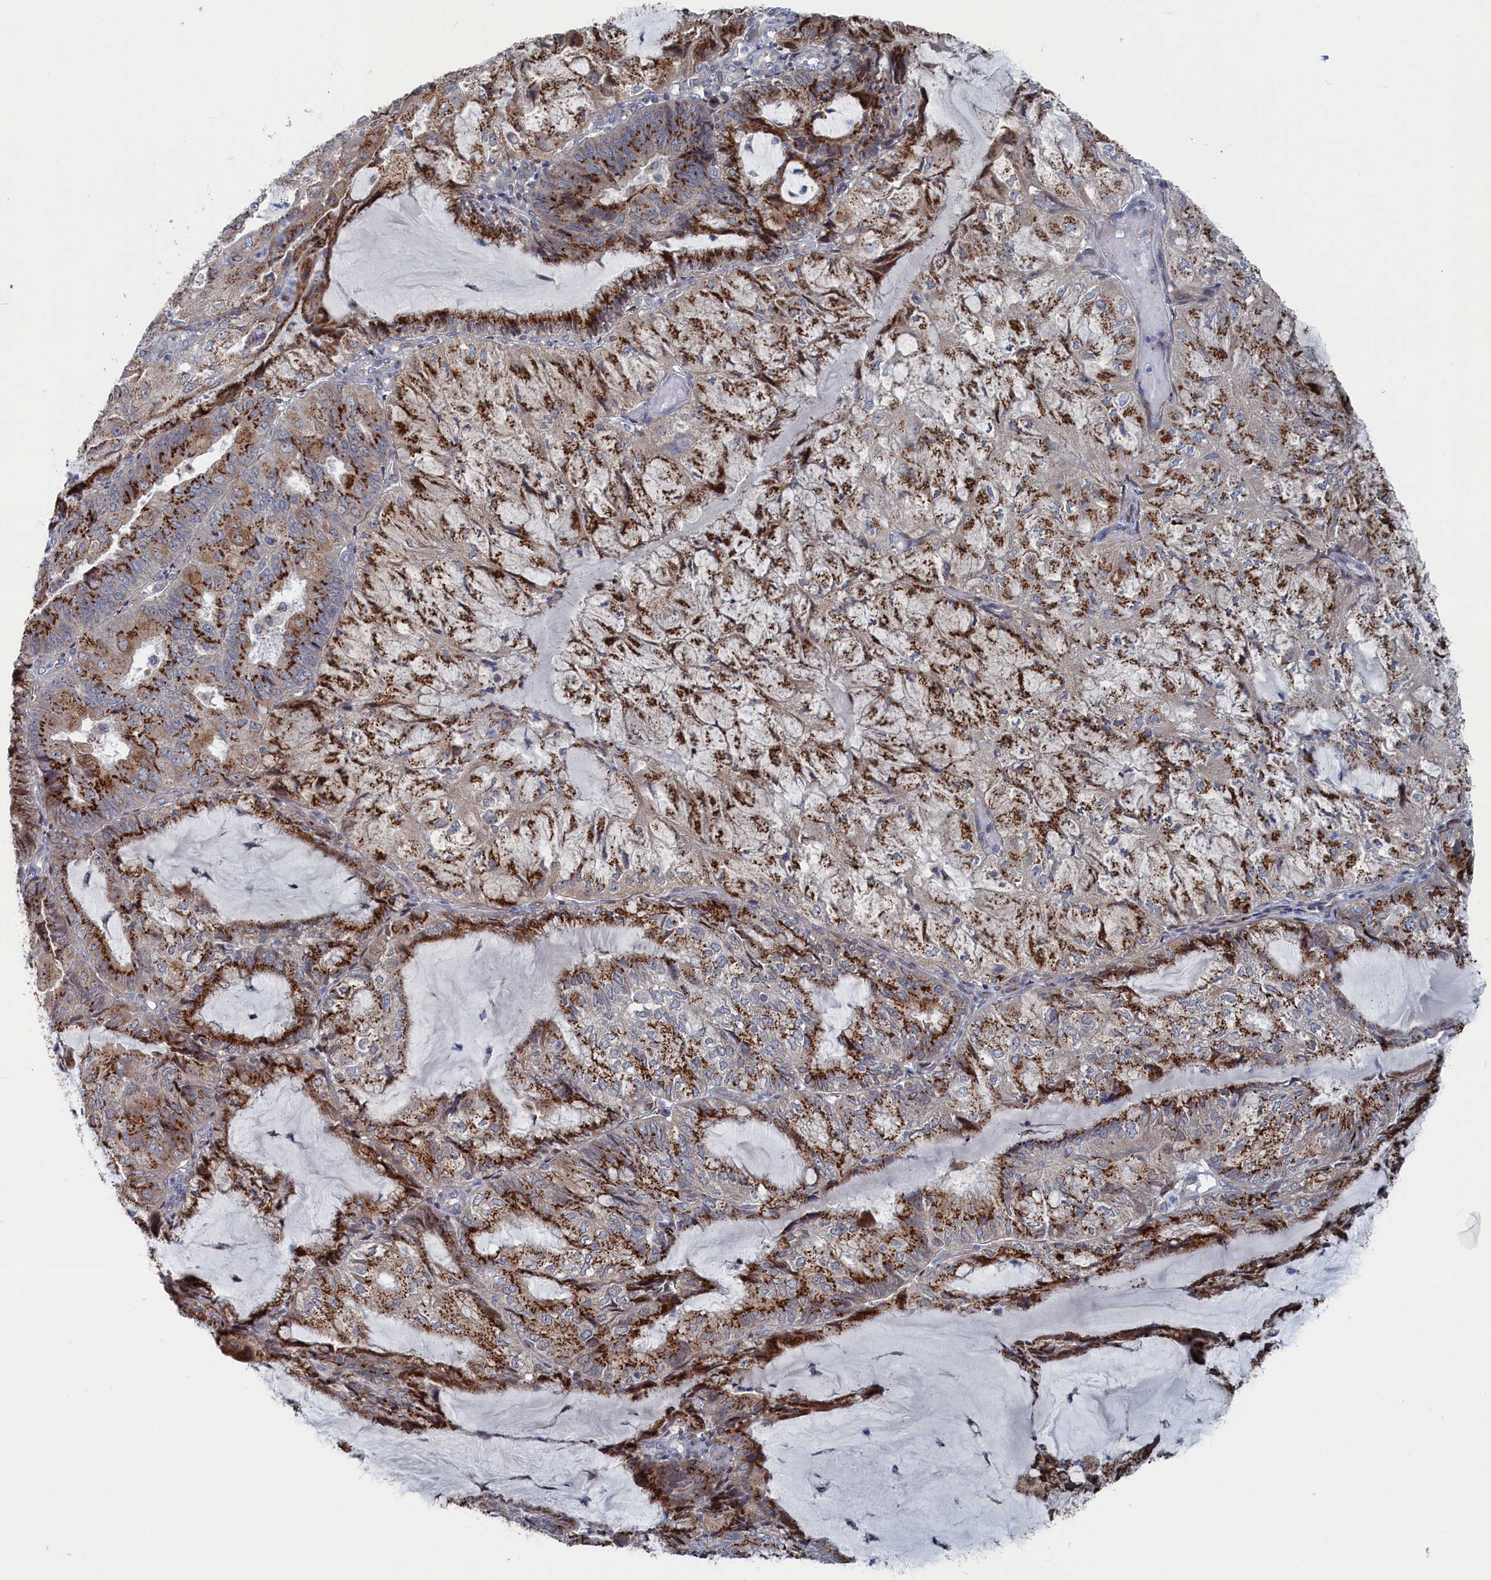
{"staining": {"intensity": "strong", "quantity": ">75%", "location": "cytoplasmic/membranous"}, "tissue": "endometrial cancer", "cell_type": "Tumor cells", "image_type": "cancer", "snomed": [{"axis": "morphology", "description": "Adenocarcinoma, NOS"}, {"axis": "topography", "description": "Endometrium"}], "caption": "Immunohistochemistry staining of endometrial adenocarcinoma, which exhibits high levels of strong cytoplasmic/membranous staining in approximately >75% of tumor cells indicating strong cytoplasmic/membranous protein staining. The staining was performed using DAB (3,3'-diaminobenzidine) (brown) for protein detection and nuclei were counterstained in hematoxylin (blue).", "gene": "IRX1", "patient": {"sex": "female", "age": 81}}